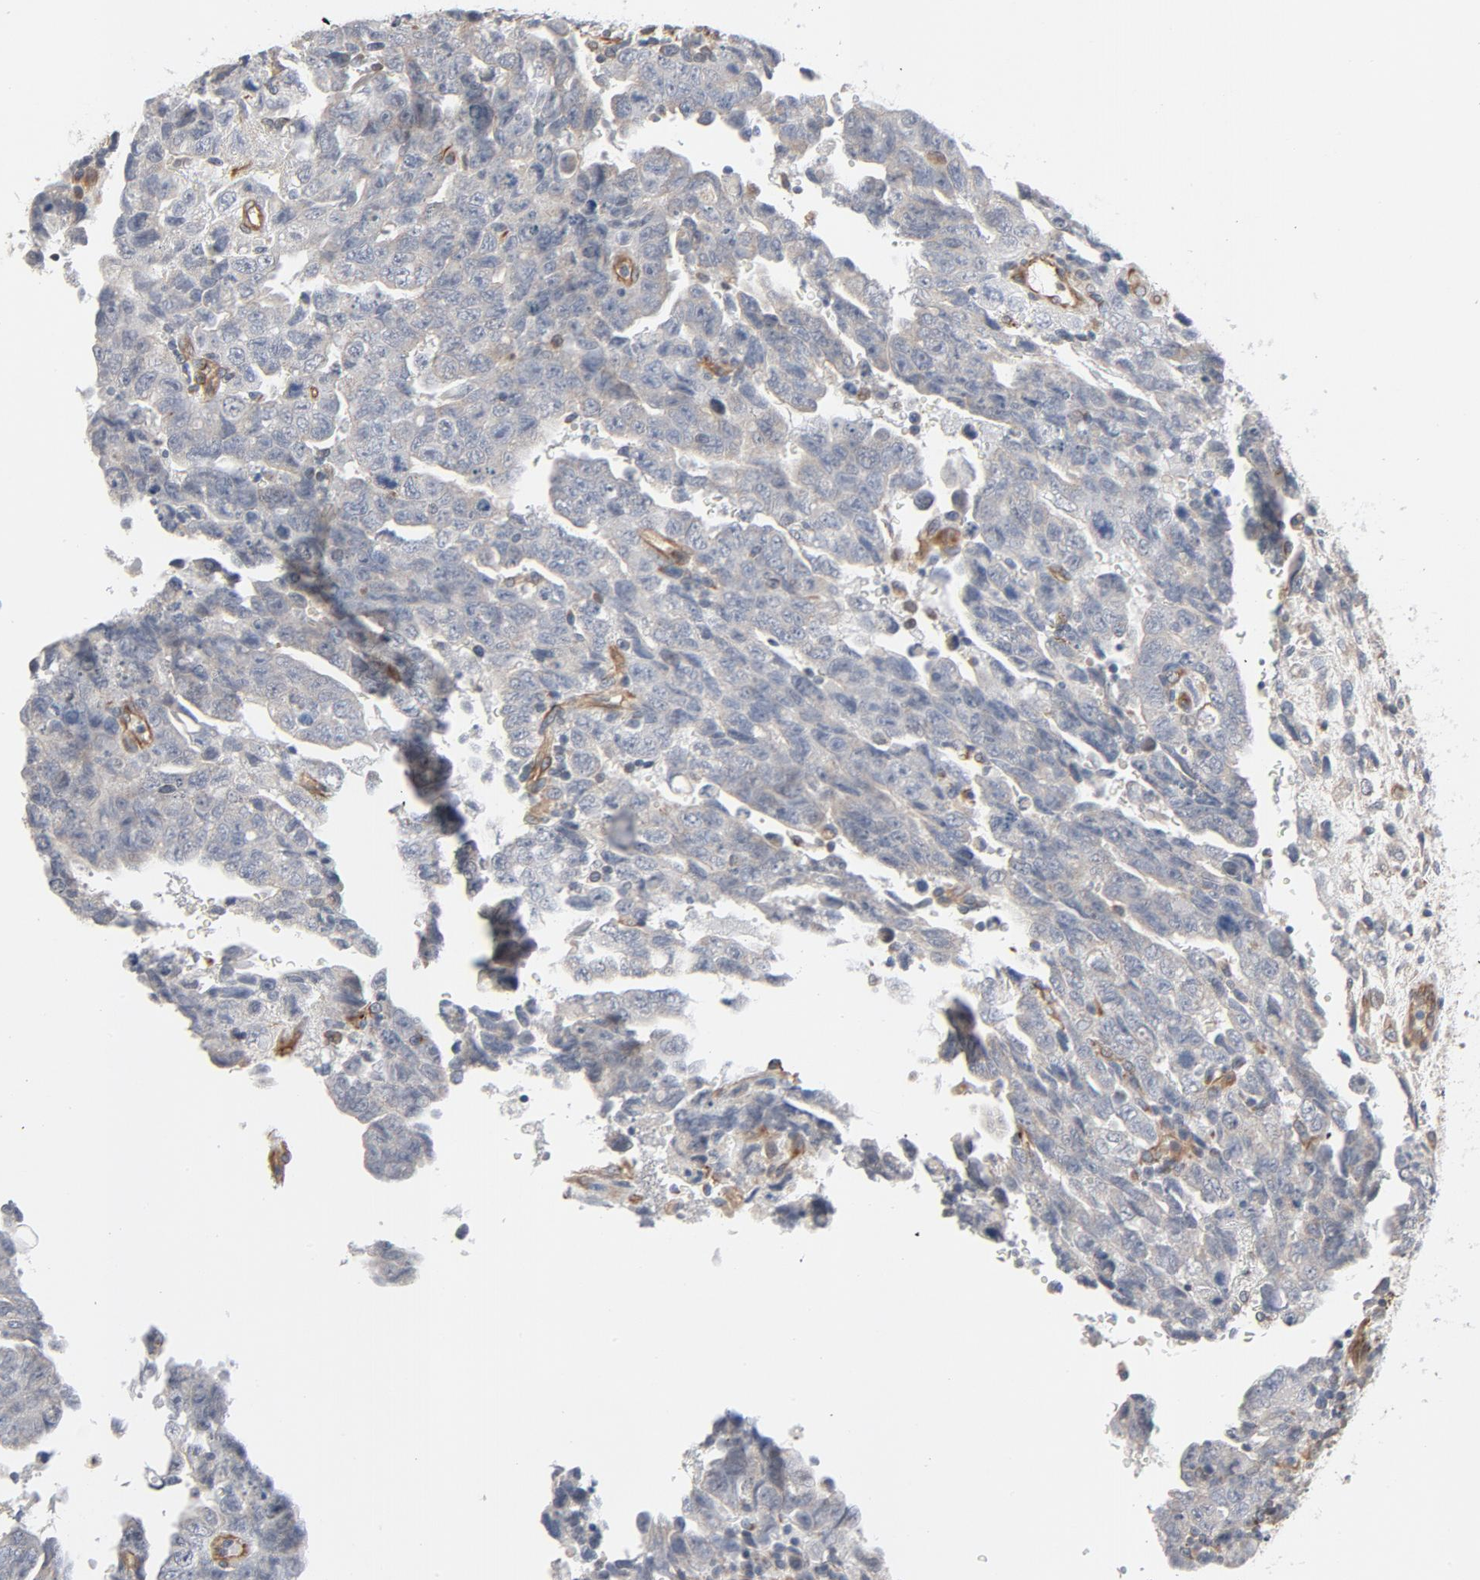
{"staining": {"intensity": "weak", "quantity": "25%-75%", "location": "cytoplasmic/membranous"}, "tissue": "testis cancer", "cell_type": "Tumor cells", "image_type": "cancer", "snomed": [{"axis": "morphology", "description": "Carcinoma, Embryonal, NOS"}, {"axis": "topography", "description": "Testis"}], "caption": "There is low levels of weak cytoplasmic/membranous staining in tumor cells of testis cancer, as demonstrated by immunohistochemical staining (brown color).", "gene": "TRIOBP", "patient": {"sex": "male", "age": 28}}